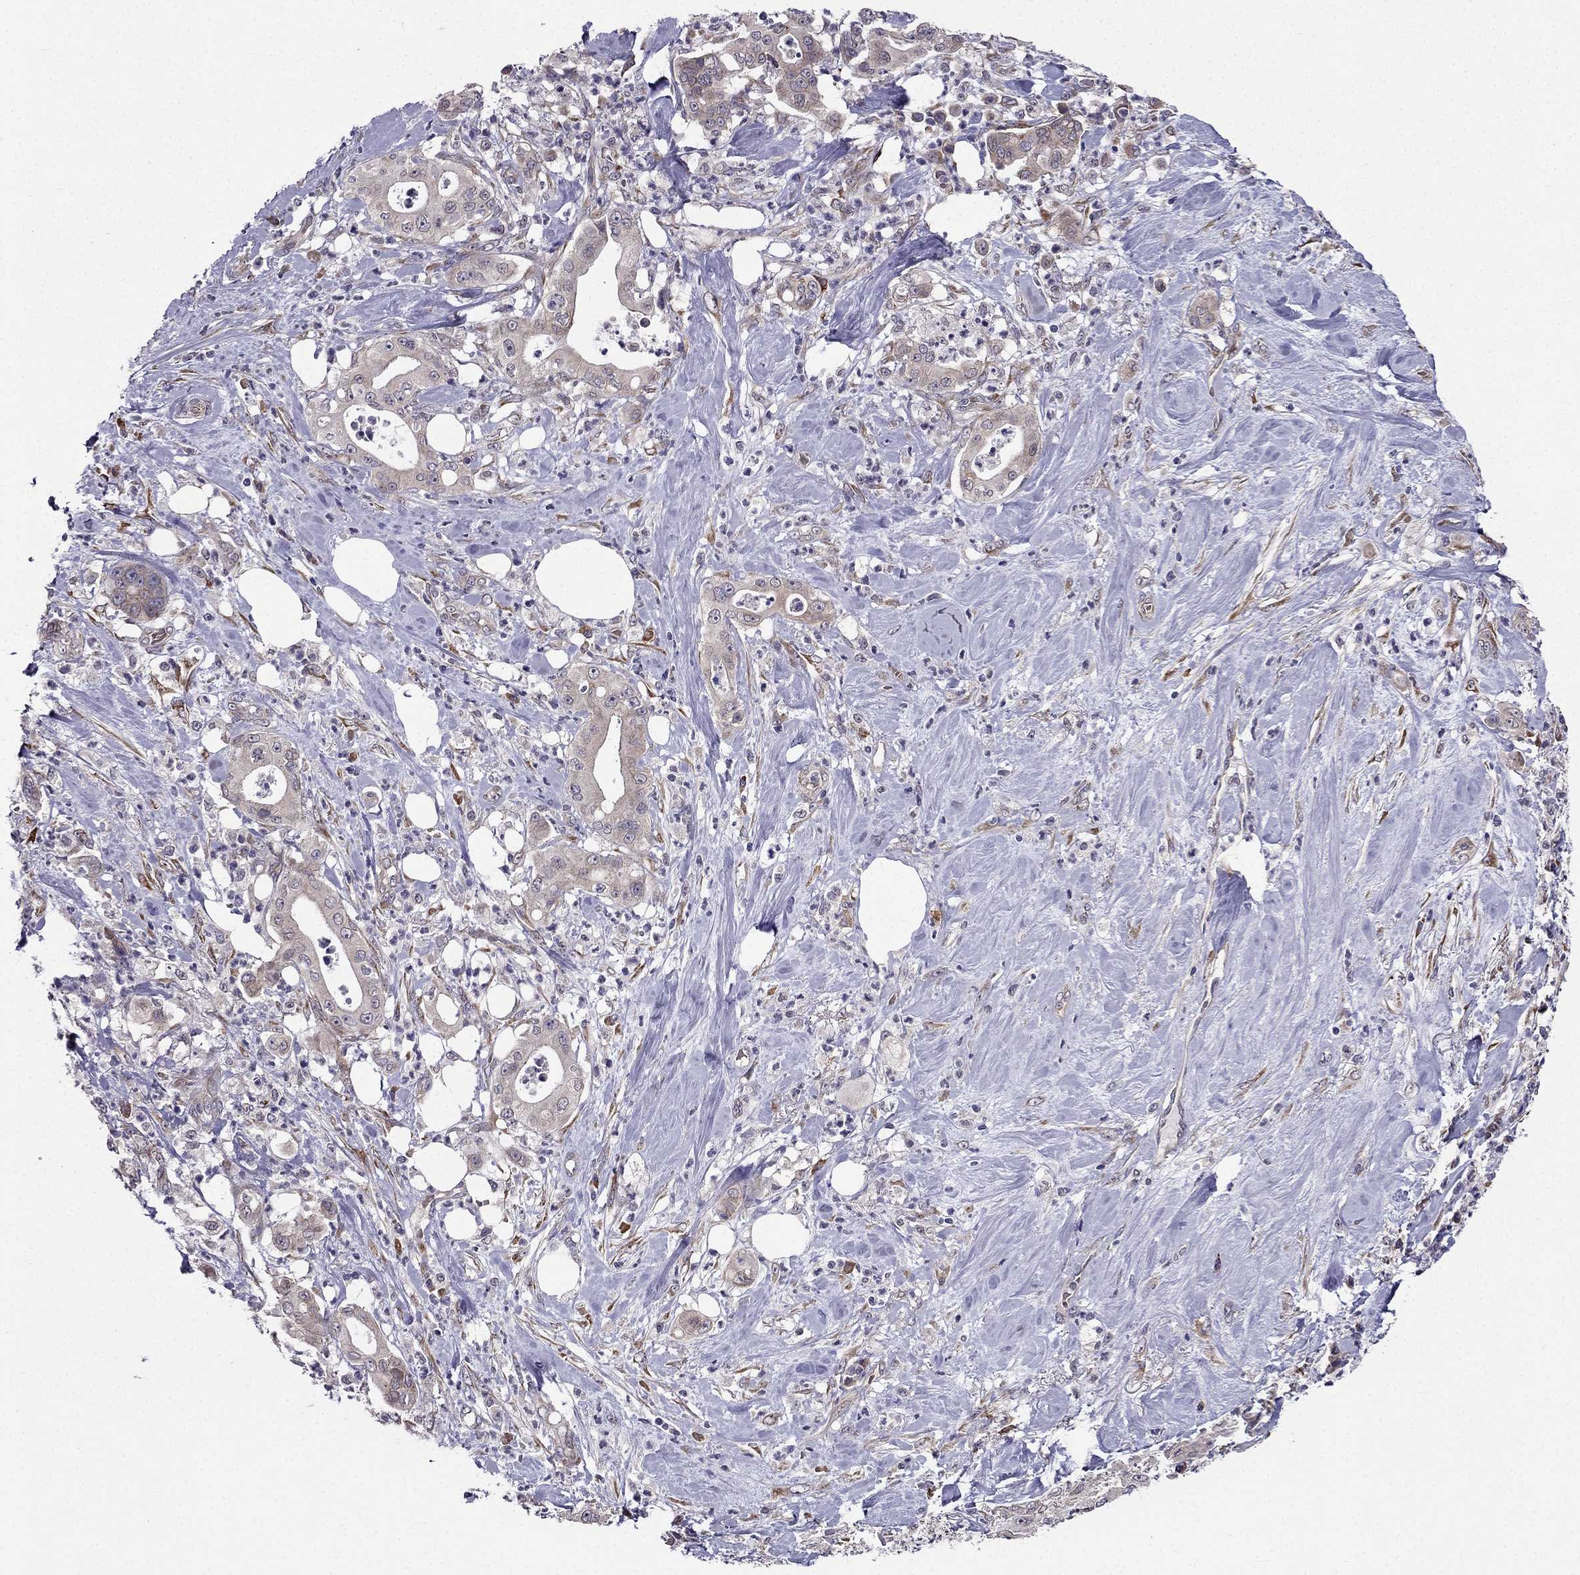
{"staining": {"intensity": "weak", "quantity": "25%-75%", "location": "cytoplasmic/membranous"}, "tissue": "pancreatic cancer", "cell_type": "Tumor cells", "image_type": "cancer", "snomed": [{"axis": "morphology", "description": "Adenocarcinoma, NOS"}, {"axis": "topography", "description": "Pancreas"}], "caption": "Human pancreatic cancer (adenocarcinoma) stained with a protein marker displays weak staining in tumor cells.", "gene": "ARHGEF28", "patient": {"sex": "male", "age": 71}}